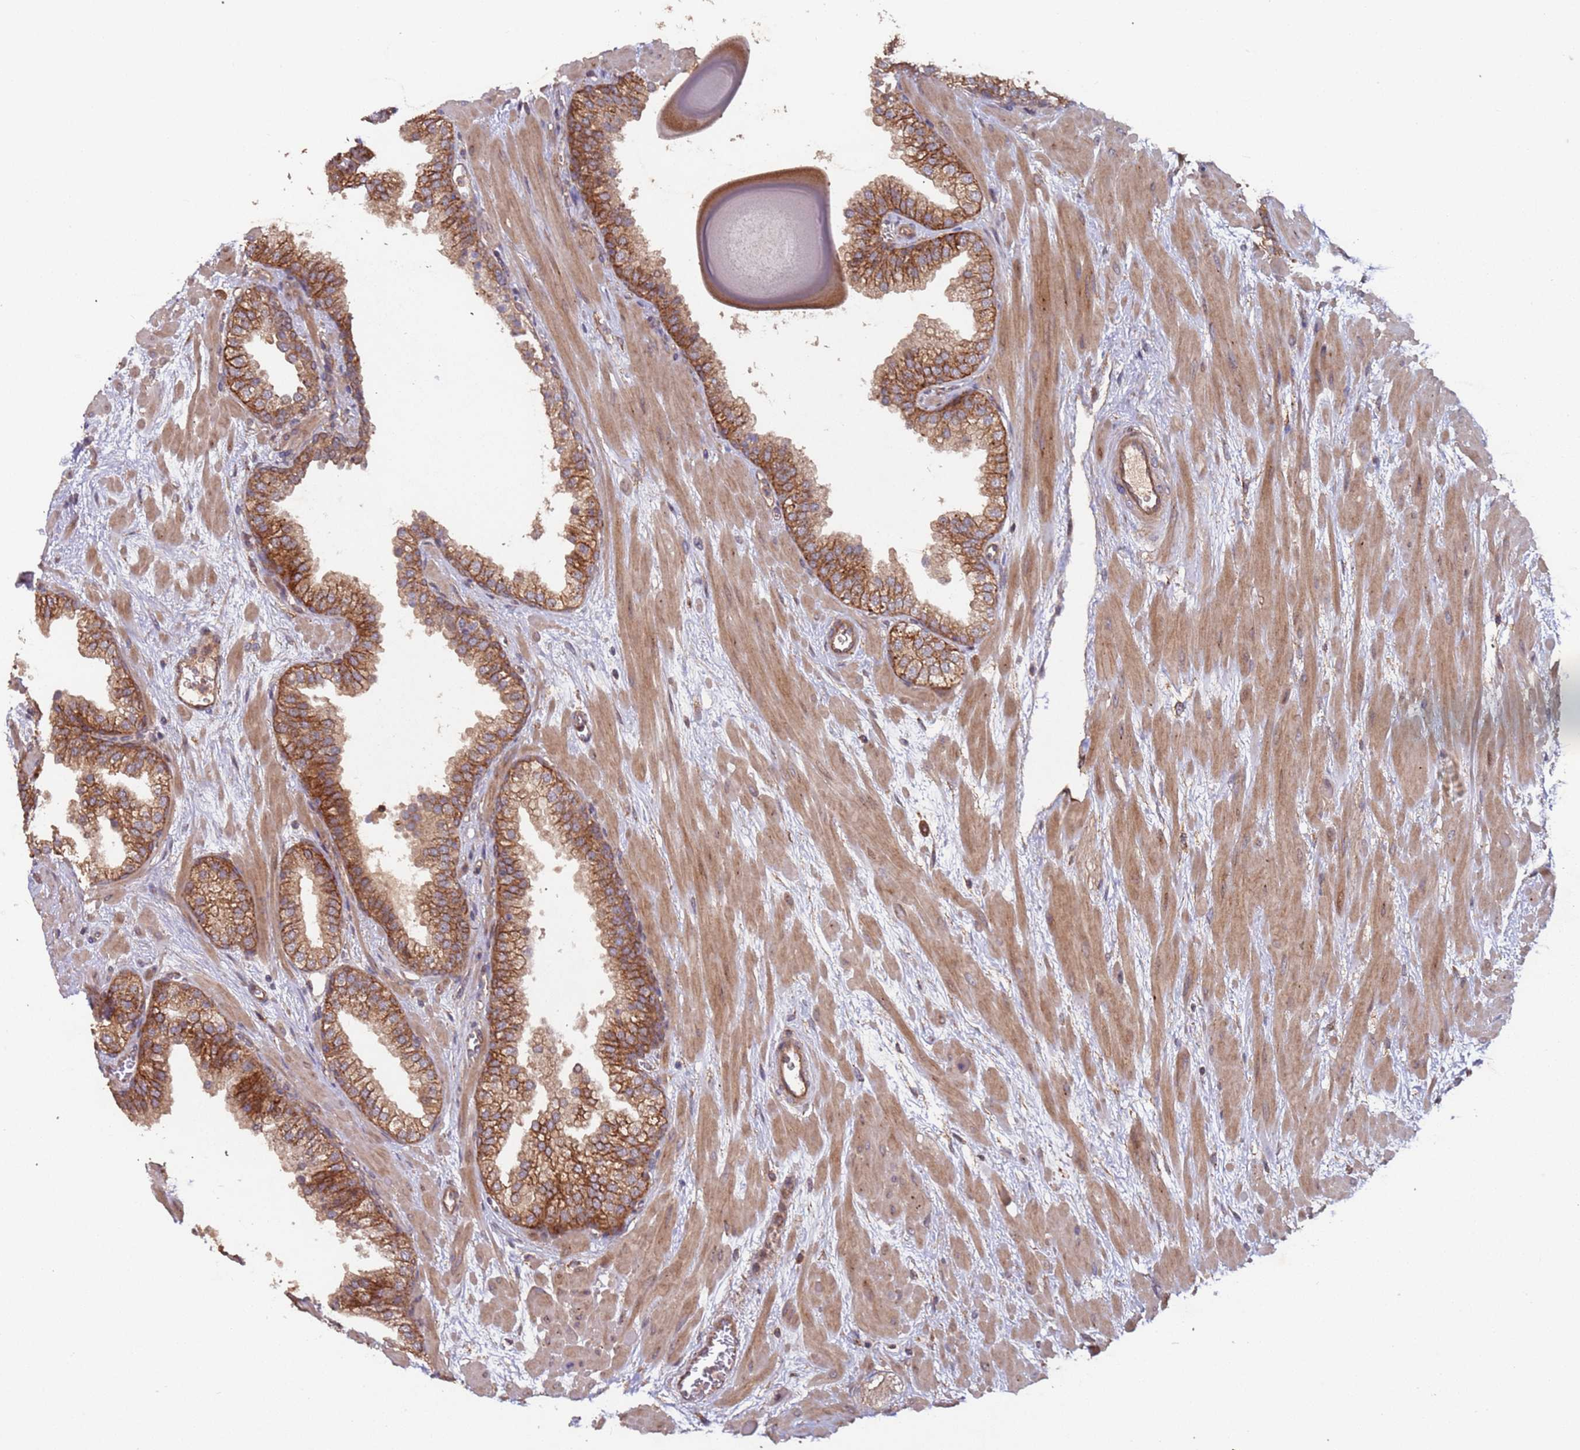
{"staining": {"intensity": "moderate", "quantity": ">75%", "location": "cytoplasmic/membranous"}, "tissue": "prostate", "cell_type": "Glandular cells", "image_type": "normal", "snomed": [{"axis": "morphology", "description": "Normal tissue, NOS"}, {"axis": "topography", "description": "Prostate"}], "caption": "DAB immunohistochemical staining of normal human prostate displays moderate cytoplasmic/membranous protein expression in approximately >75% of glandular cells. Immunohistochemistry stains the protein in brown and the nuclei are stained blue.", "gene": "KANSL1L", "patient": {"sex": "male", "age": 48}}